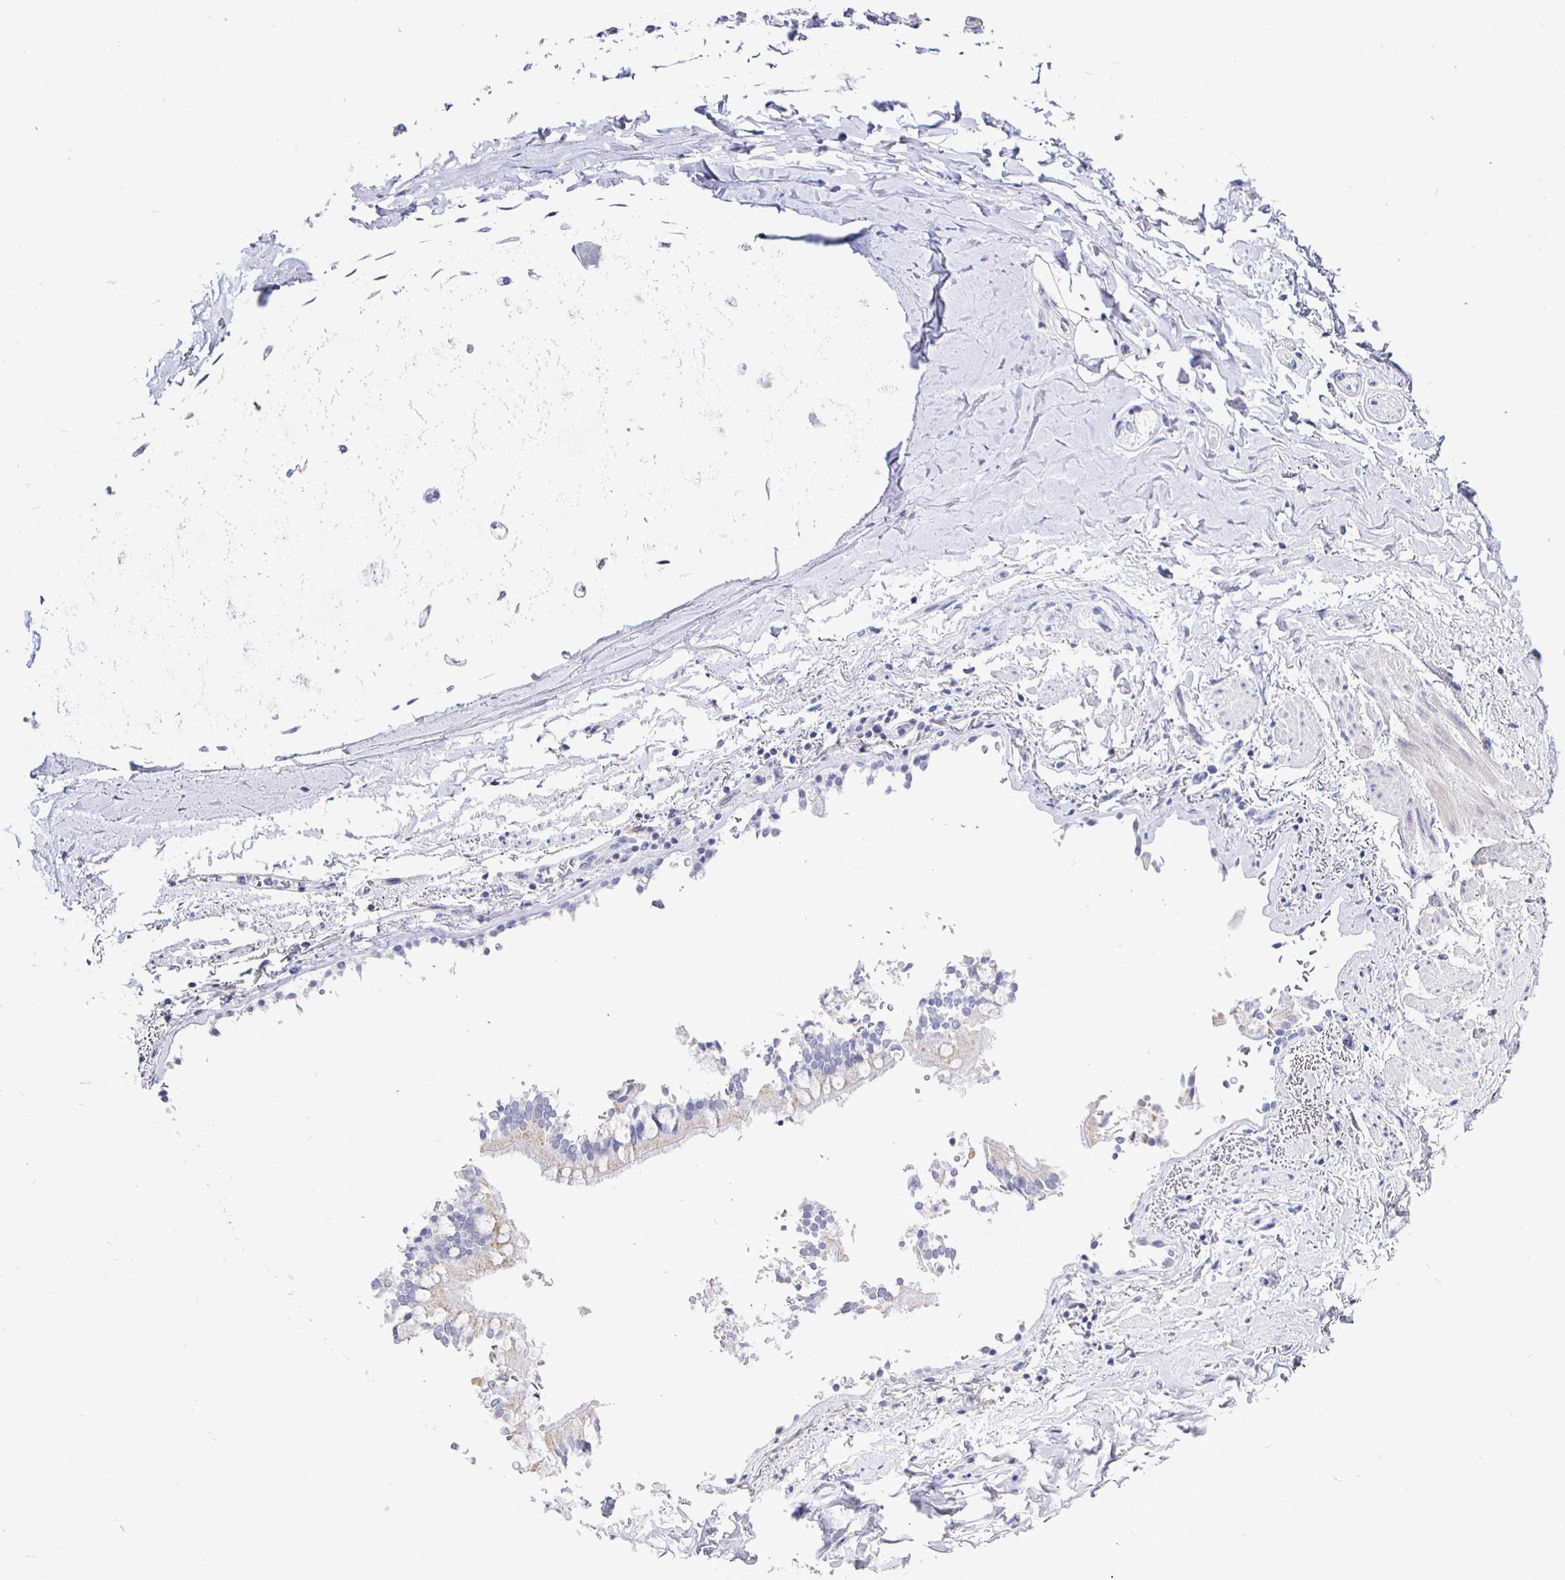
{"staining": {"intensity": "negative", "quantity": "none", "location": "none"}, "tissue": "soft tissue", "cell_type": "Fibroblasts", "image_type": "normal", "snomed": [{"axis": "morphology", "description": "Normal tissue, NOS"}, {"axis": "topography", "description": "Cartilage tissue"}, {"axis": "topography", "description": "Bronchus"}, {"axis": "topography", "description": "Peripheral nerve tissue"}], "caption": "Immunohistochemical staining of benign human soft tissue reveals no significant staining in fibroblasts.", "gene": "CR2", "patient": {"sex": "male", "age": 67}}